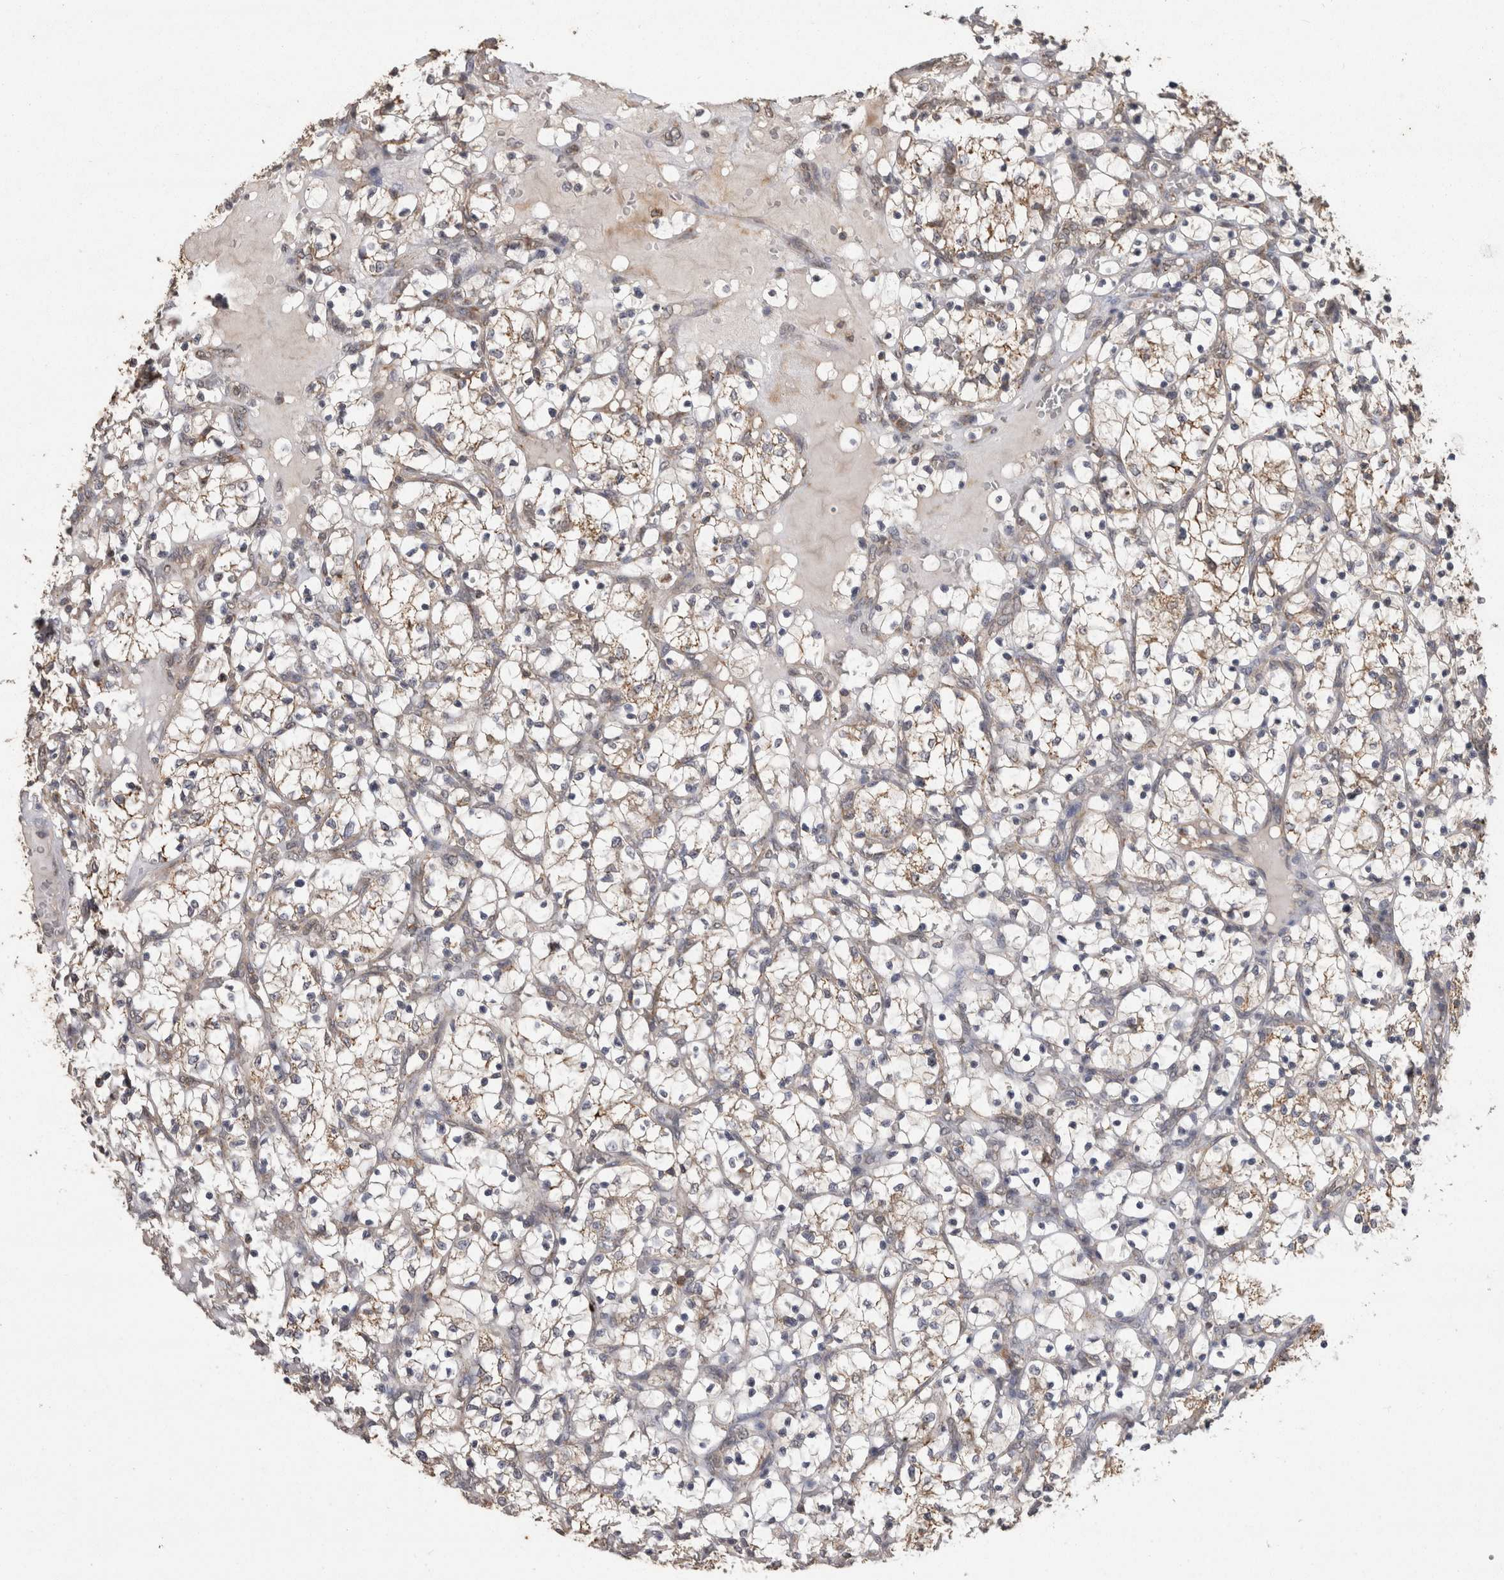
{"staining": {"intensity": "weak", "quantity": "25%-75%", "location": "cytoplasmic/membranous"}, "tissue": "renal cancer", "cell_type": "Tumor cells", "image_type": "cancer", "snomed": [{"axis": "morphology", "description": "Adenocarcinoma, NOS"}, {"axis": "topography", "description": "Kidney"}], "caption": "Human renal cancer stained with a brown dye displays weak cytoplasmic/membranous positive positivity in about 25%-75% of tumor cells.", "gene": "PREP", "patient": {"sex": "female", "age": 69}}